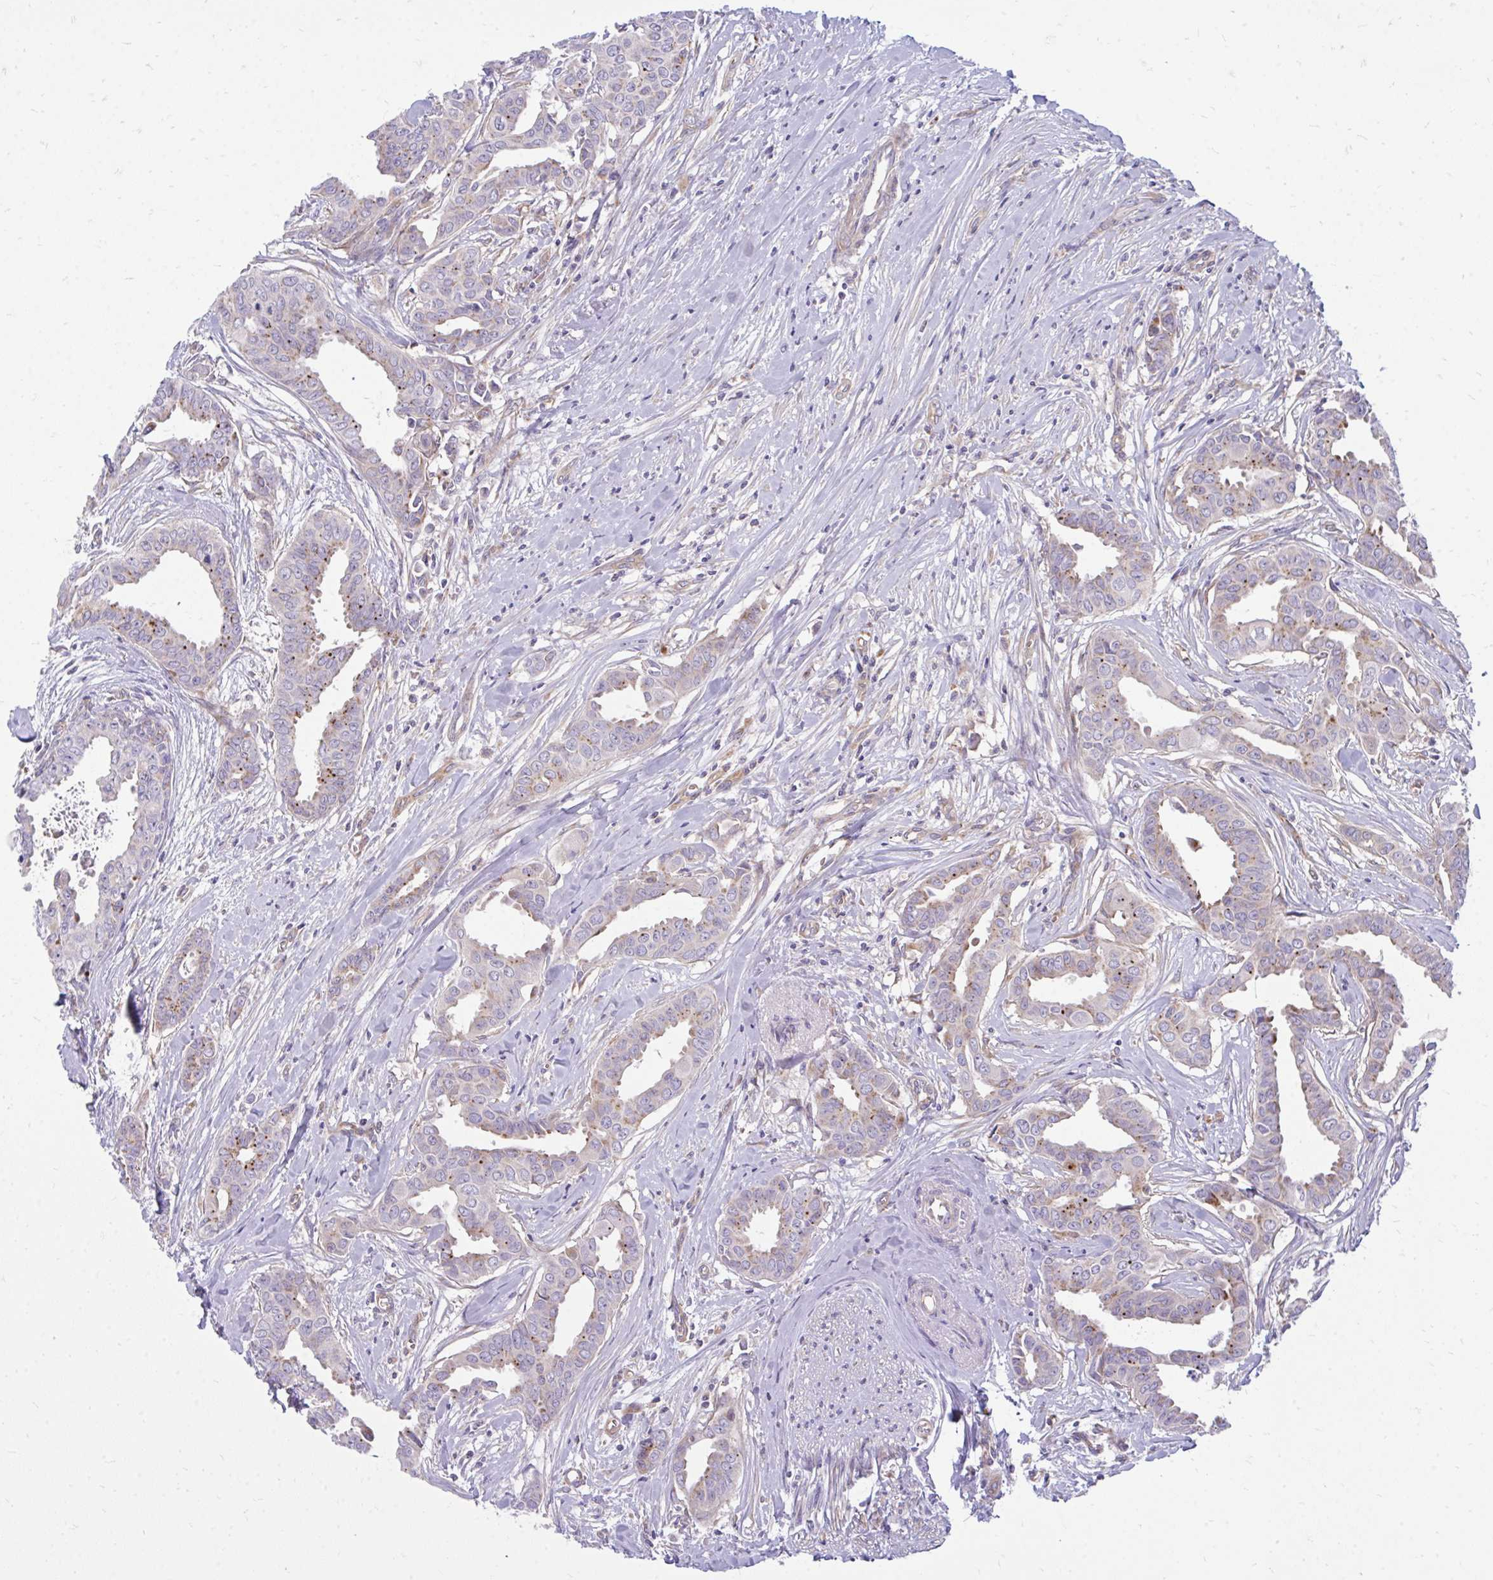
{"staining": {"intensity": "weak", "quantity": "25%-75%", "location": "cytoplasmic/membranous"}, "tissue": "breast cancer", "cell_type": "Tumor cells", "image_type": "cancer", "snomed": [{"axis": "morphology", "description": "Duct carcinoma"}, {"axis": "topography", "description": "Breast"}], "caption": "Protein expression analysis of human breast cancer (invasive ductal carcinoma) reveals weak cytoplasmic/membranous staining in approximately 25%-75% of tumor cells. (brown staining indicates protein expression, while blue staining denotes nuclei).", "gene": "ASAP1", "patient": {"sex": "female", "age": 45}}